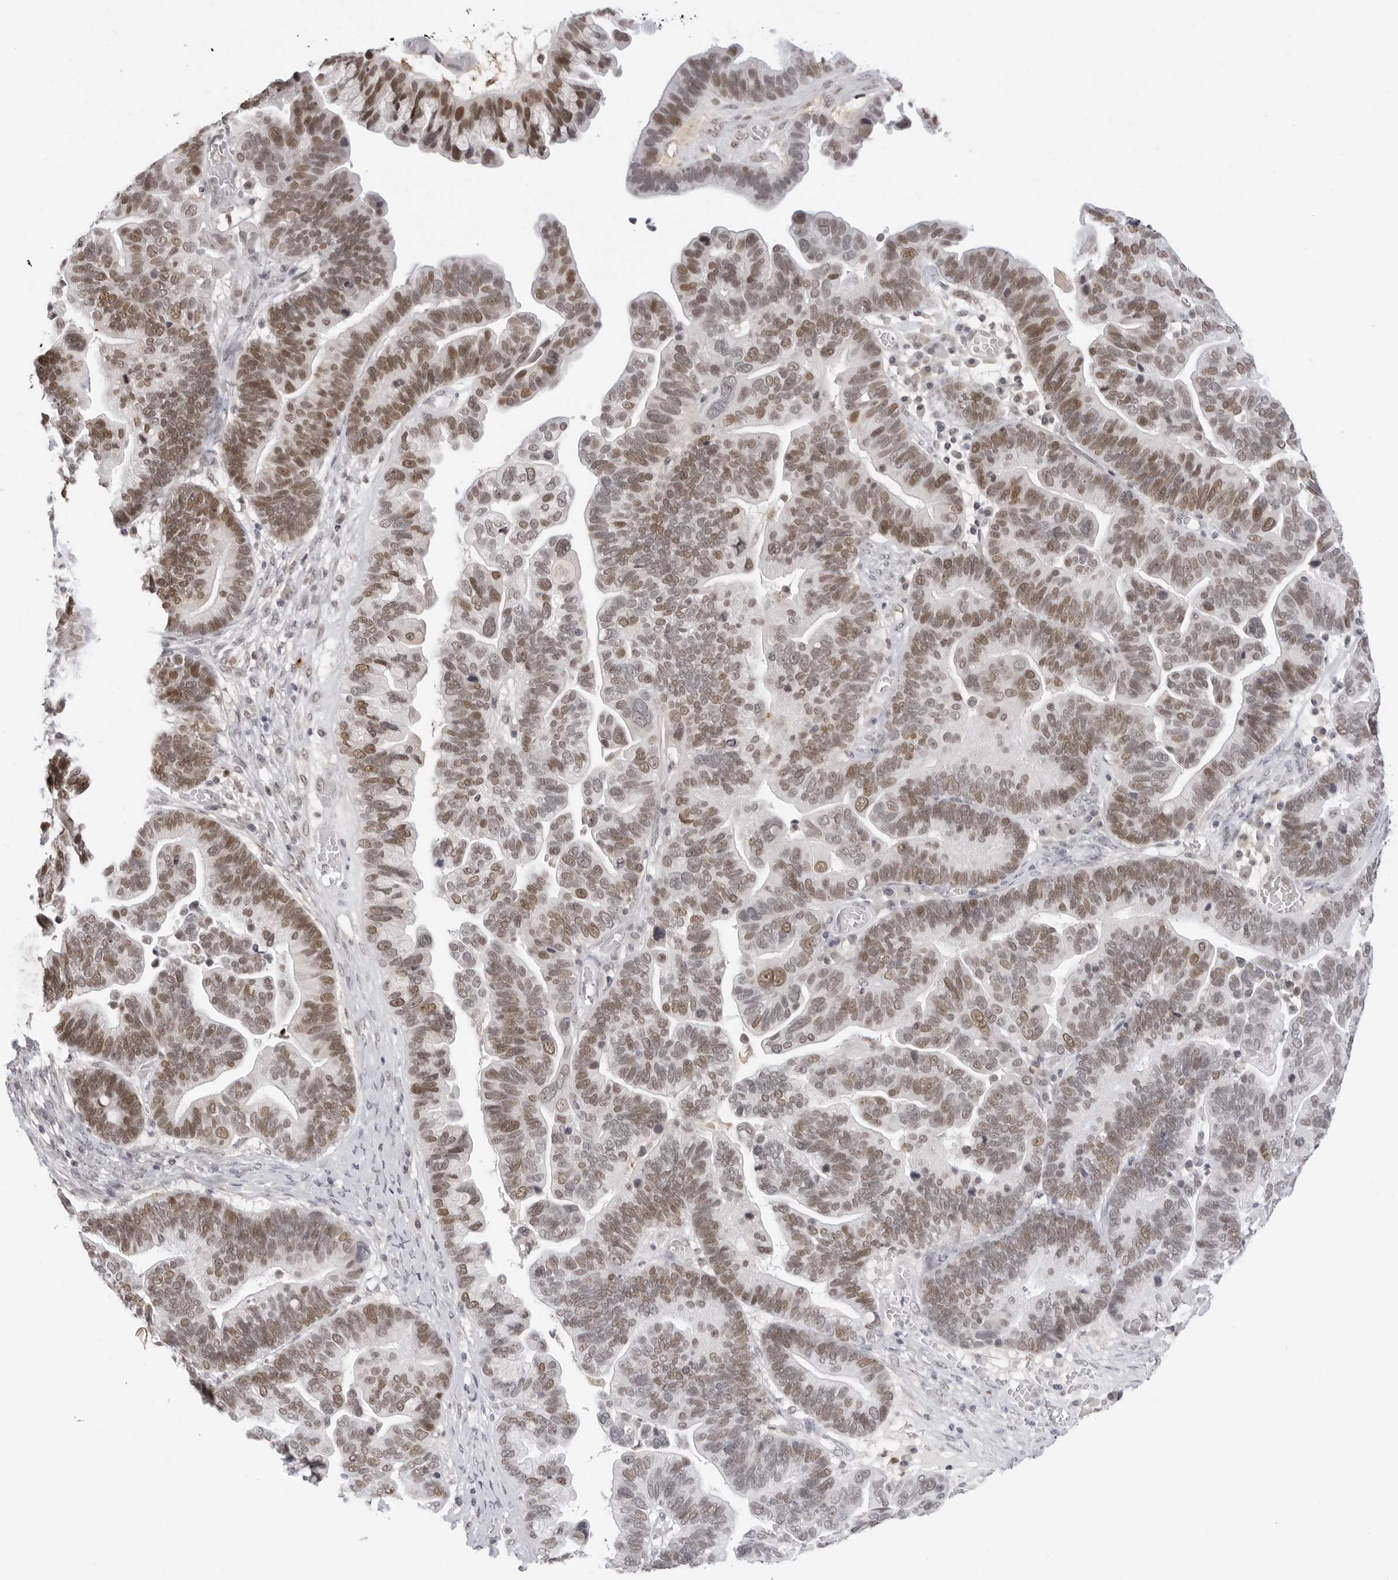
{"staining": {"intensity": "moderate", "quantity": ">75%", "location": "nuclear"}, "tissue": "ovarian cancer", "cell_type": "Tumor cells", "image_type": "cancer", "snomed": [{"axis": "morphology", "description": "Cystadenocarcinoma, serous, NOS"}, {"axis": "topography", "description": "Ovary"}], "caption": "DAB (3,3'-diaminobenzidine) immunohistochemical staining of ovarian serous cystadenocarcinoma demonstrates moderate nuclear protein expression in approximately >75% of tumor cells. (DAB (3,3'-diaminobenzidine) IHC, brown staining for protein, blue staining for nuclei).", "gene": "MSH6", "patient": {"sex": "female", "age": 56}}